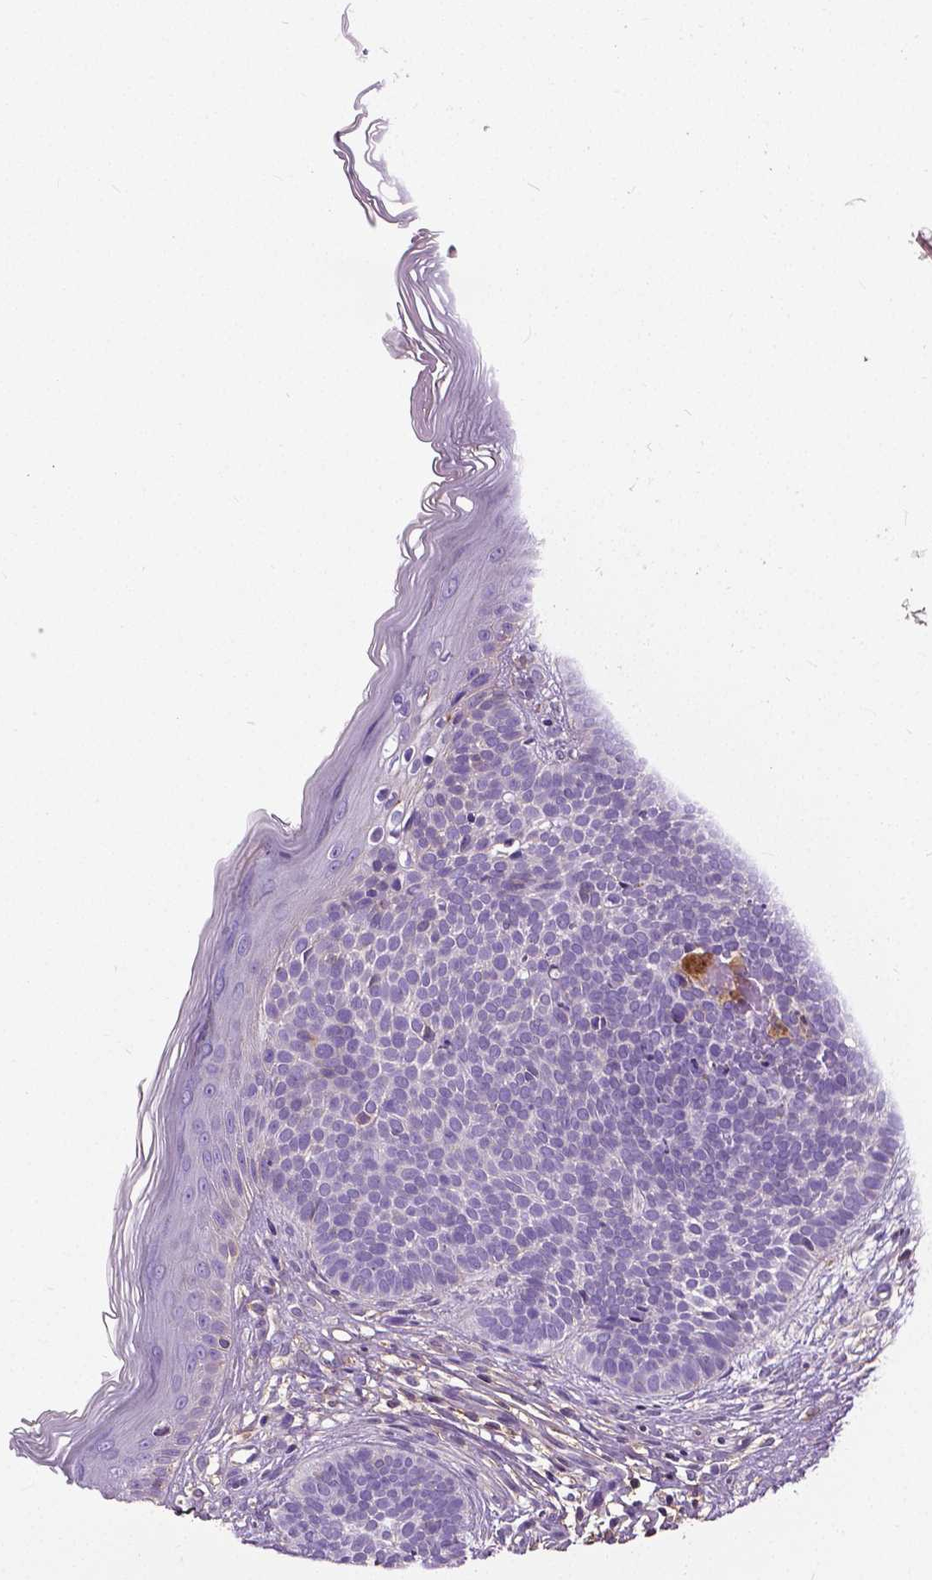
{"staining": {"intensity": "negative", "quantity": "none", "location": "none"}, "tissue": "skin cancer", "cell_type": "Tumor cells", "image_type": "cancer", "snomed": [{"axis": "morphology", "description": "Basal cell carcinoma"}, {"axis": "topography", "description": "Skin"}], "caption": "This is an immunohistochemistry (IHC) histopathology image of skin cancer (basal cell carcinoma). There is no positivity in tumor cells.", "gene": "ANXA13", "patient": {"sex": "female", "age": 70}}